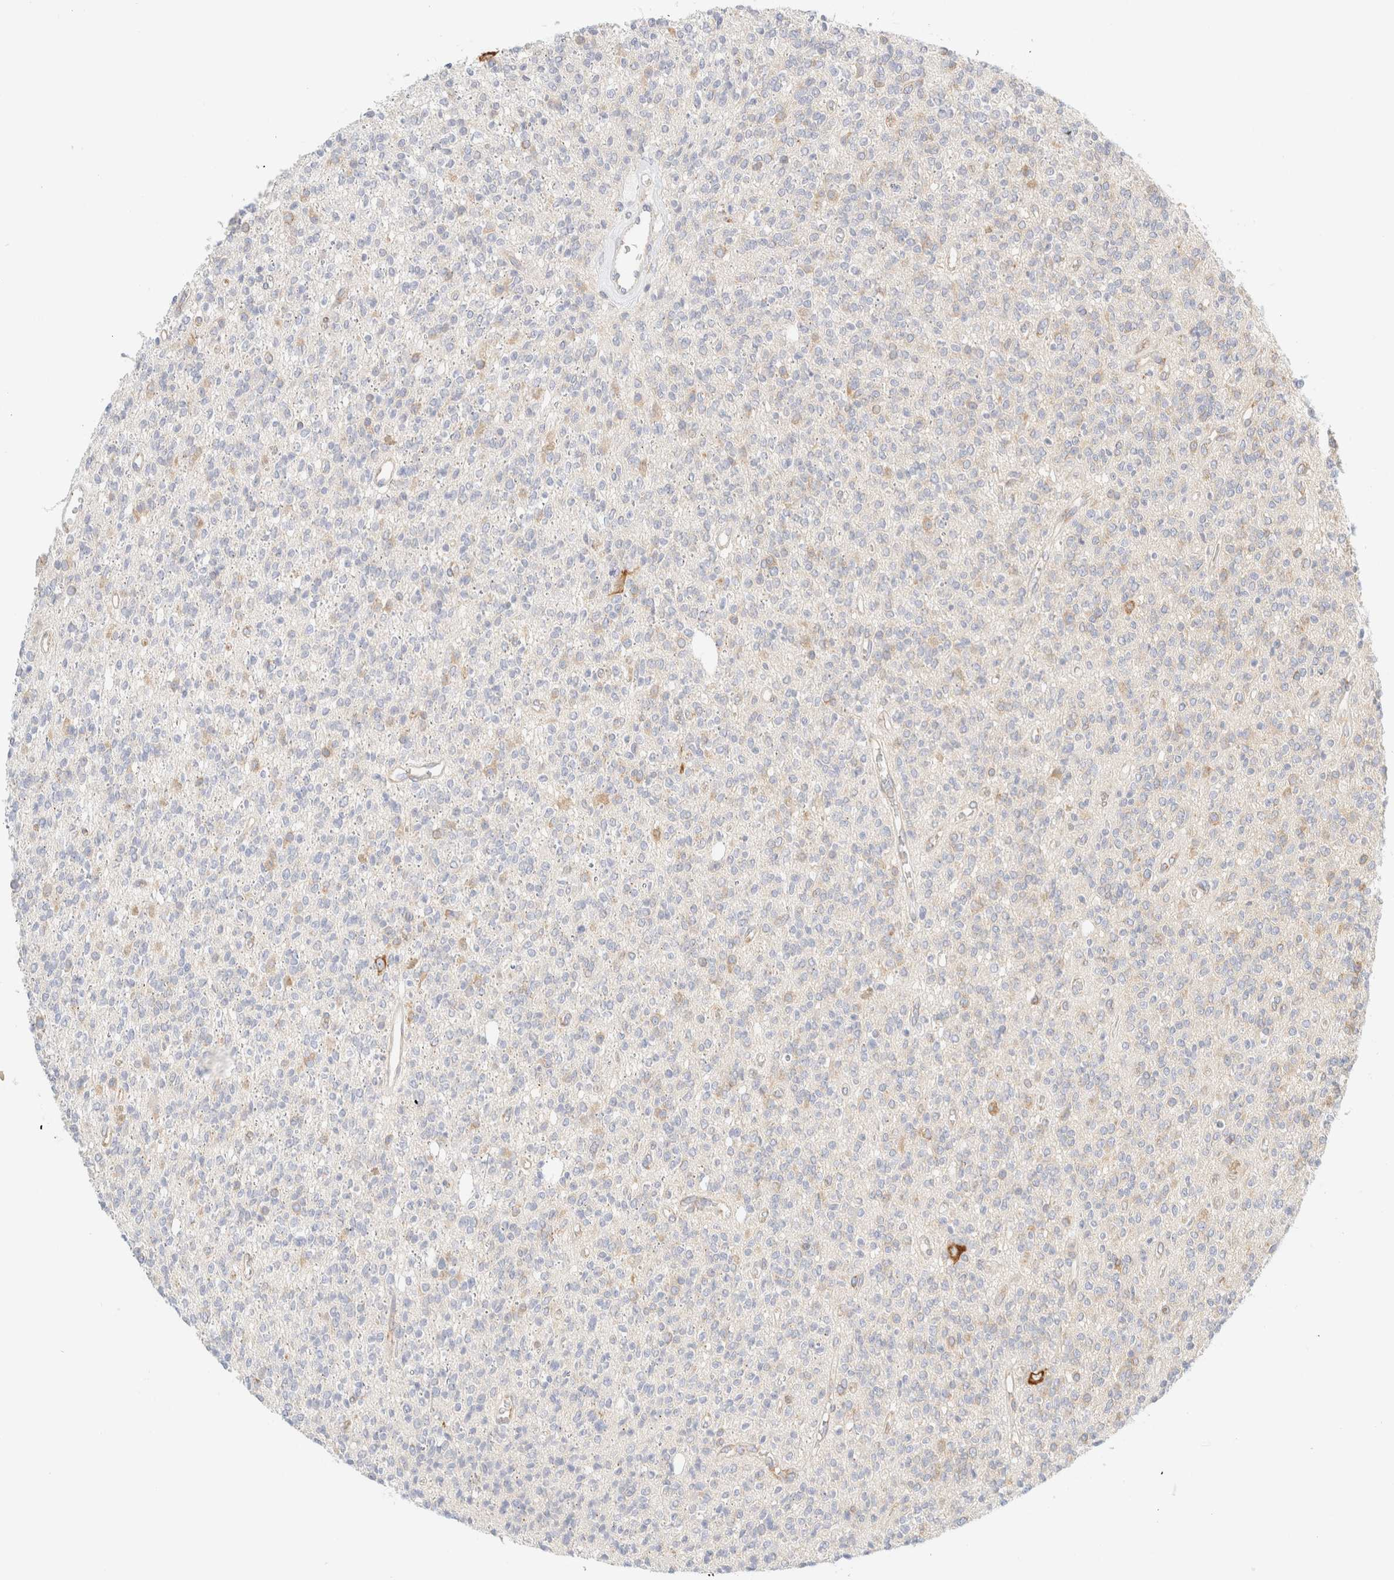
{"staining": {"intensity": "negative", "quantity": "none", "location": "none"}, "tissue": "glioma", "cell_type": "Tumor cells", "image_type": "cancer", "snomed": [{"axis": "morphology", "description": "Glioma, malignant, High grade"}, {"axis": "topography", "description": "Brain"}], "caption": "Glioma was stained to show a protein in brown. There is no significant staining in tumor cells. (DAB (3,3'-diaminobenzidine) immunohistochemistry (IHC) with hematoxylin counter stain).", "gene": "ZC2HC1A", "patient": {"sex": "male", "age": 34}}